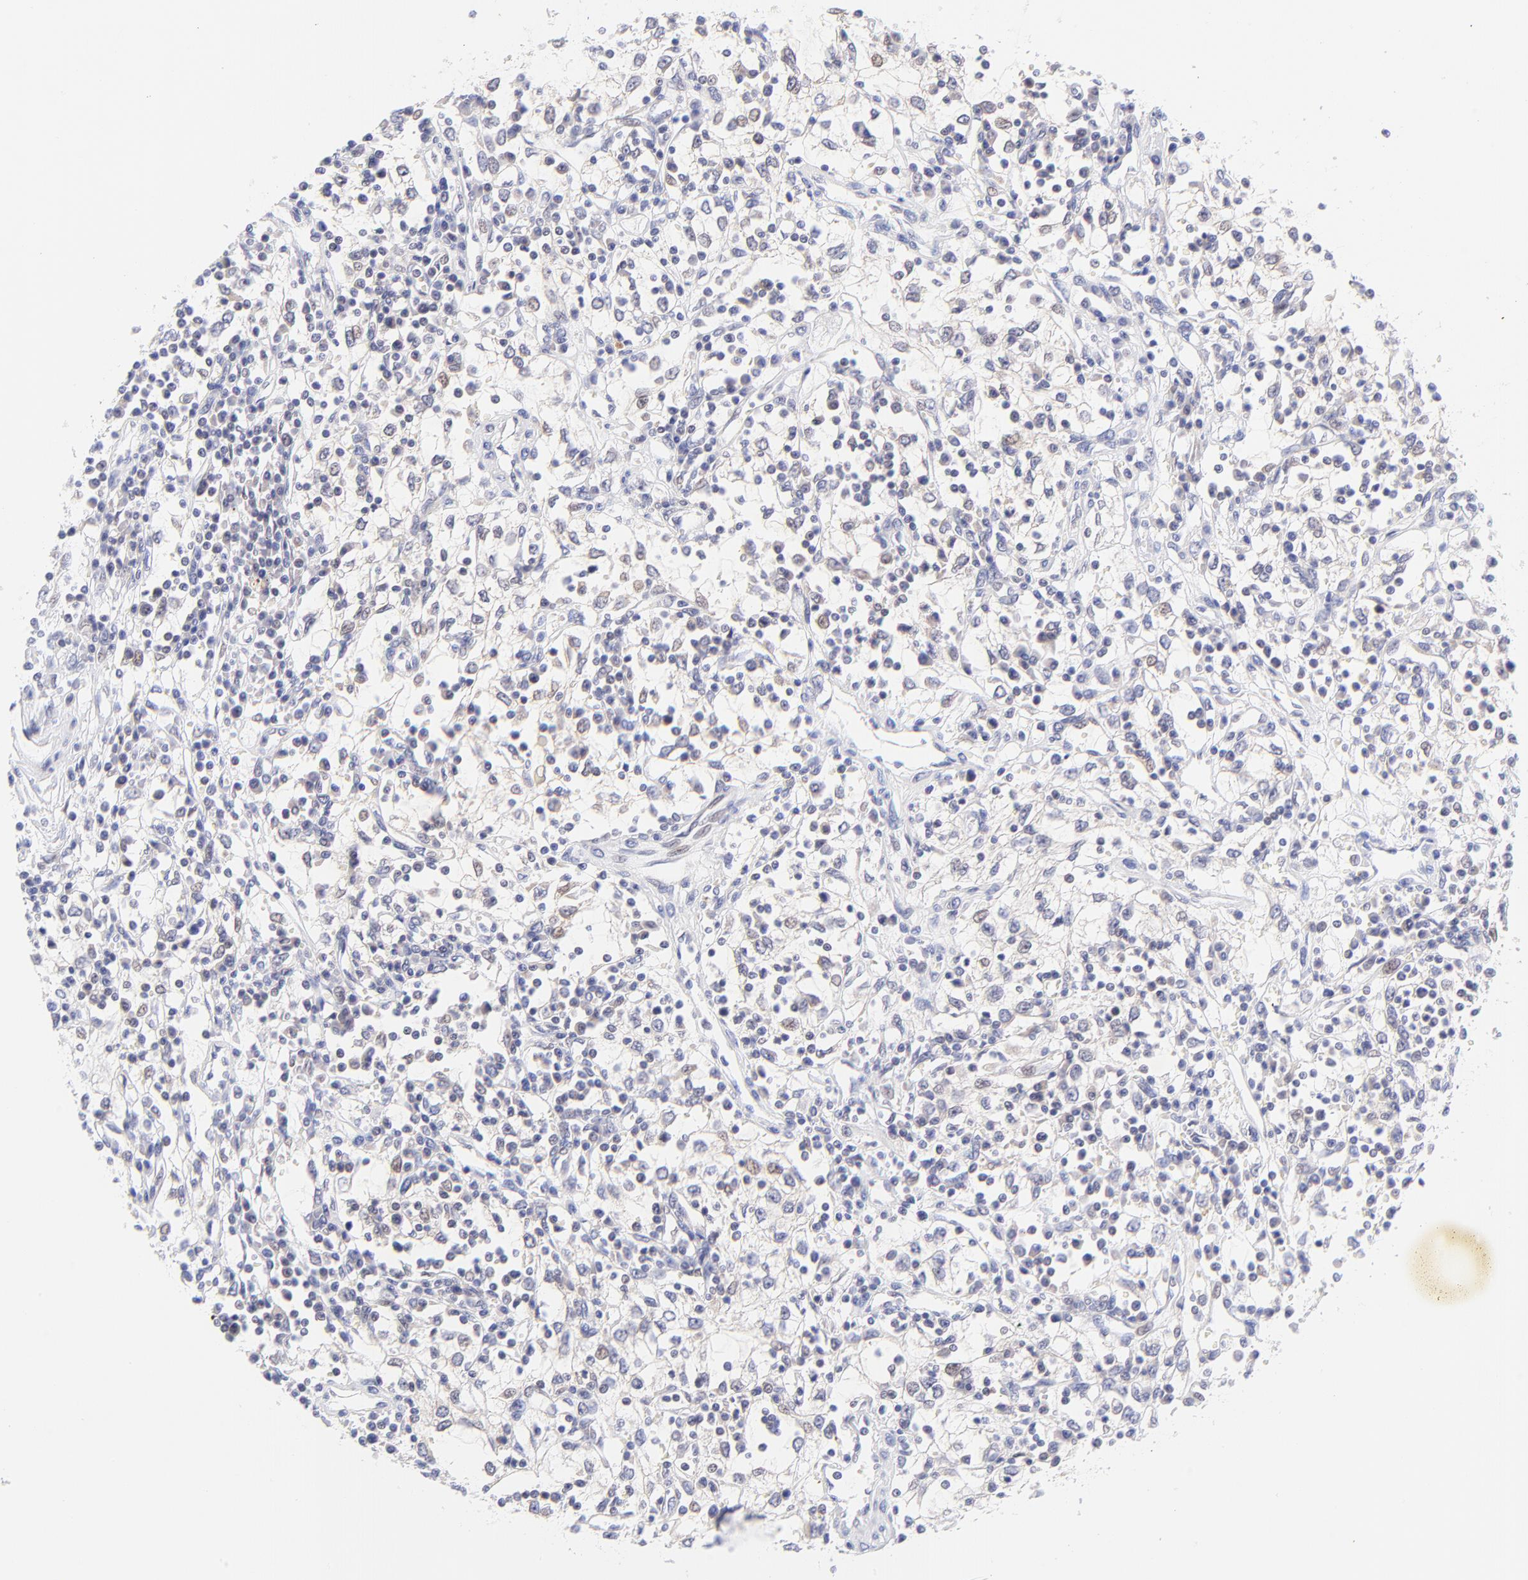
{"staining": {"intensity": "weak", "quantity": "<25%", "location": "nuclear"}, "tissue": "renal cancer", "cell_type": "Tumor cells", "image_type": "cancer", "snomed": [{"axis": "morphology", "description": "Adenocarcinoma, NOS"}, {"axis": "topography", "description": "Kidney"}], "caption": "Immunohistochemical staining of renal cancer (adenocarcinoma) demonstrates no significant expression in tumor cells.", "gene": "PBDC1", "patient": {"sex": "male", "age": 82}}